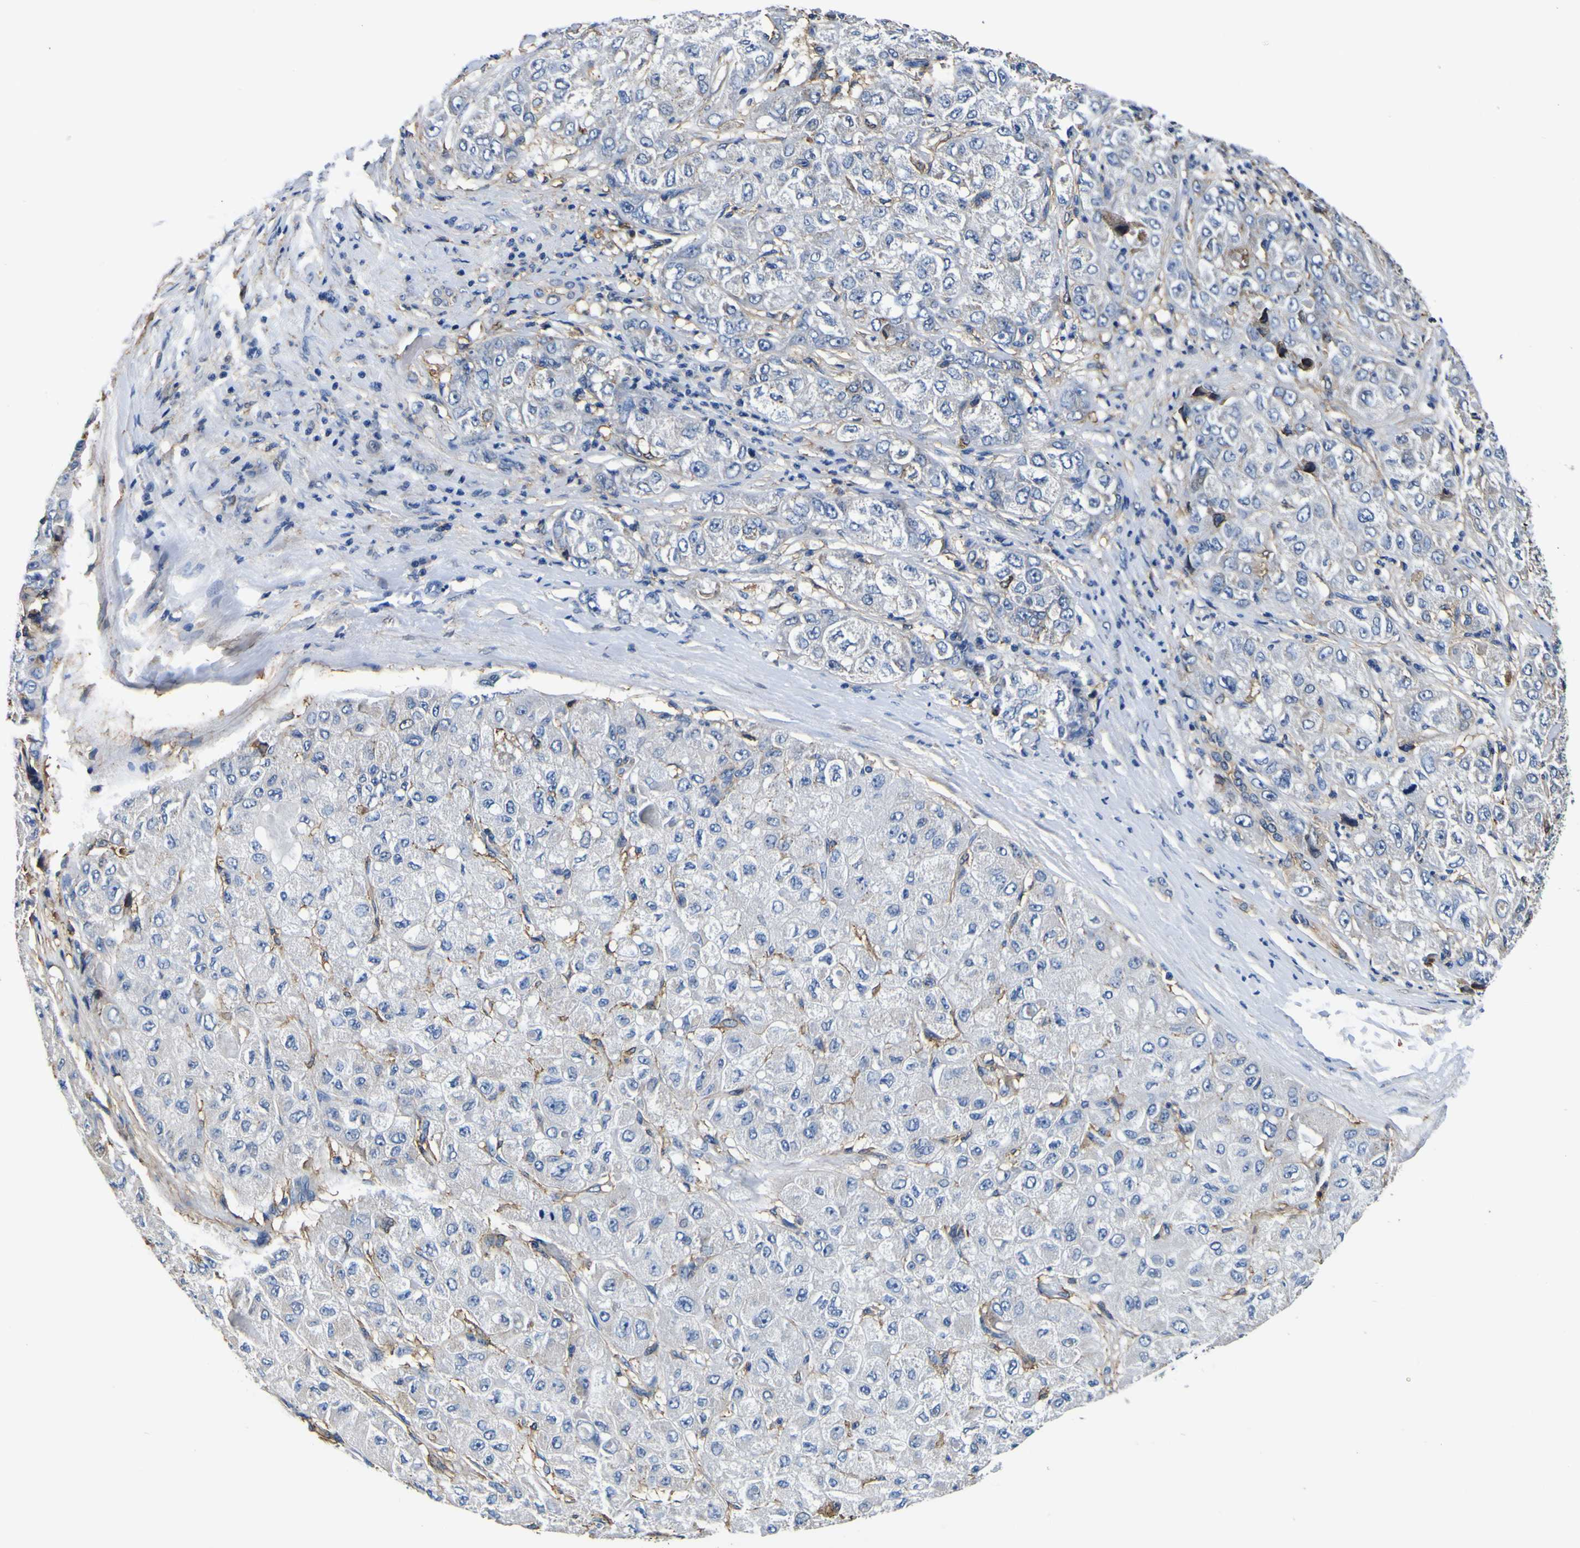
{"staining": {"intensity": "negative", "quantity": "none", "location": "none"}, "tissue": "liver cancer", "cell_type": "Tumor cells", "image_type": "cancer", "snomed": [{"axis": "morphology", "description": "Carcinoma, Hepatocellular, NOS"}, {"axis": "topography", "description": "Liver"}], "caption": "DAB (3,3'-diaminobenzidine) immunohistochemical staining of human liver cancer demonstrates no significant positivity in tumor cells. The staining was performed using DAB (3,3'-diaminobenzidine) to visualize the protein expression in brown, while the nuclei were stained in blue with hematoxylin (Magnification: 20x).", "gene": "PXDN", "patient": {"sex": "male", "age": 80}}